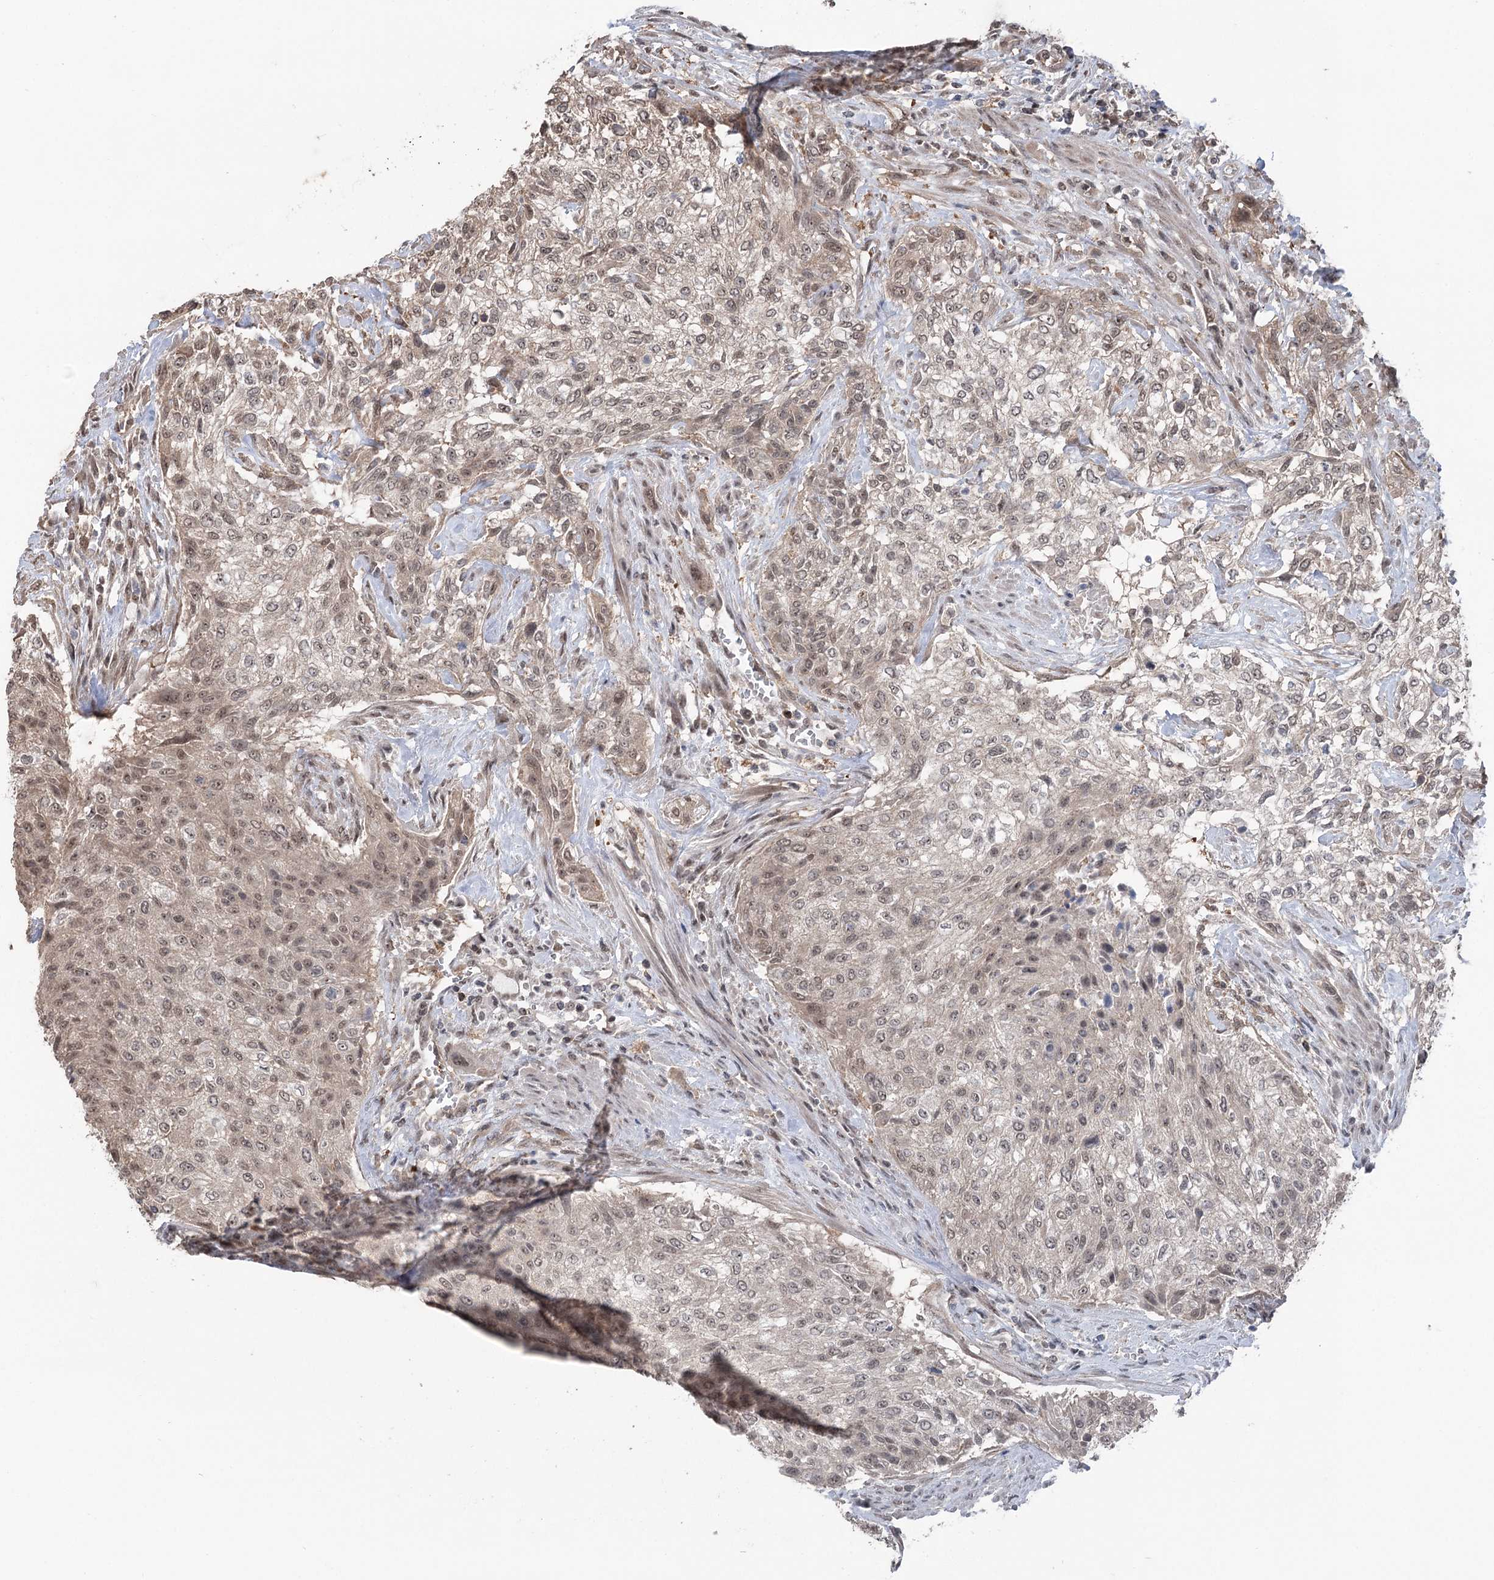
{"staining": {"intensity": "moderate", "quantity": "25%-75%", "location": "nuclear"}, "tissue": "urothelial cancer", "cell_type": "Tumor cells", "image_type": "cancer", "snomed": [{"axis": "morphology", "description": "Normal tissue, NOS"}, {"axis": "morphology", "description": "Urothelial carcinoma, NOS"}, {"axis": "topography", "description": "Urinary bladder"}, {"axis": "topography", "description": "Peripheral nerve tissue"}], "caption": "Brown immunohistochemical staining in urothelial cancer demonstrates moderate nuclear positivity in approximately 25%-75% of tumor cells.", "gene": "CCSER2", "patient": {"sex": "male", "age": 35}}